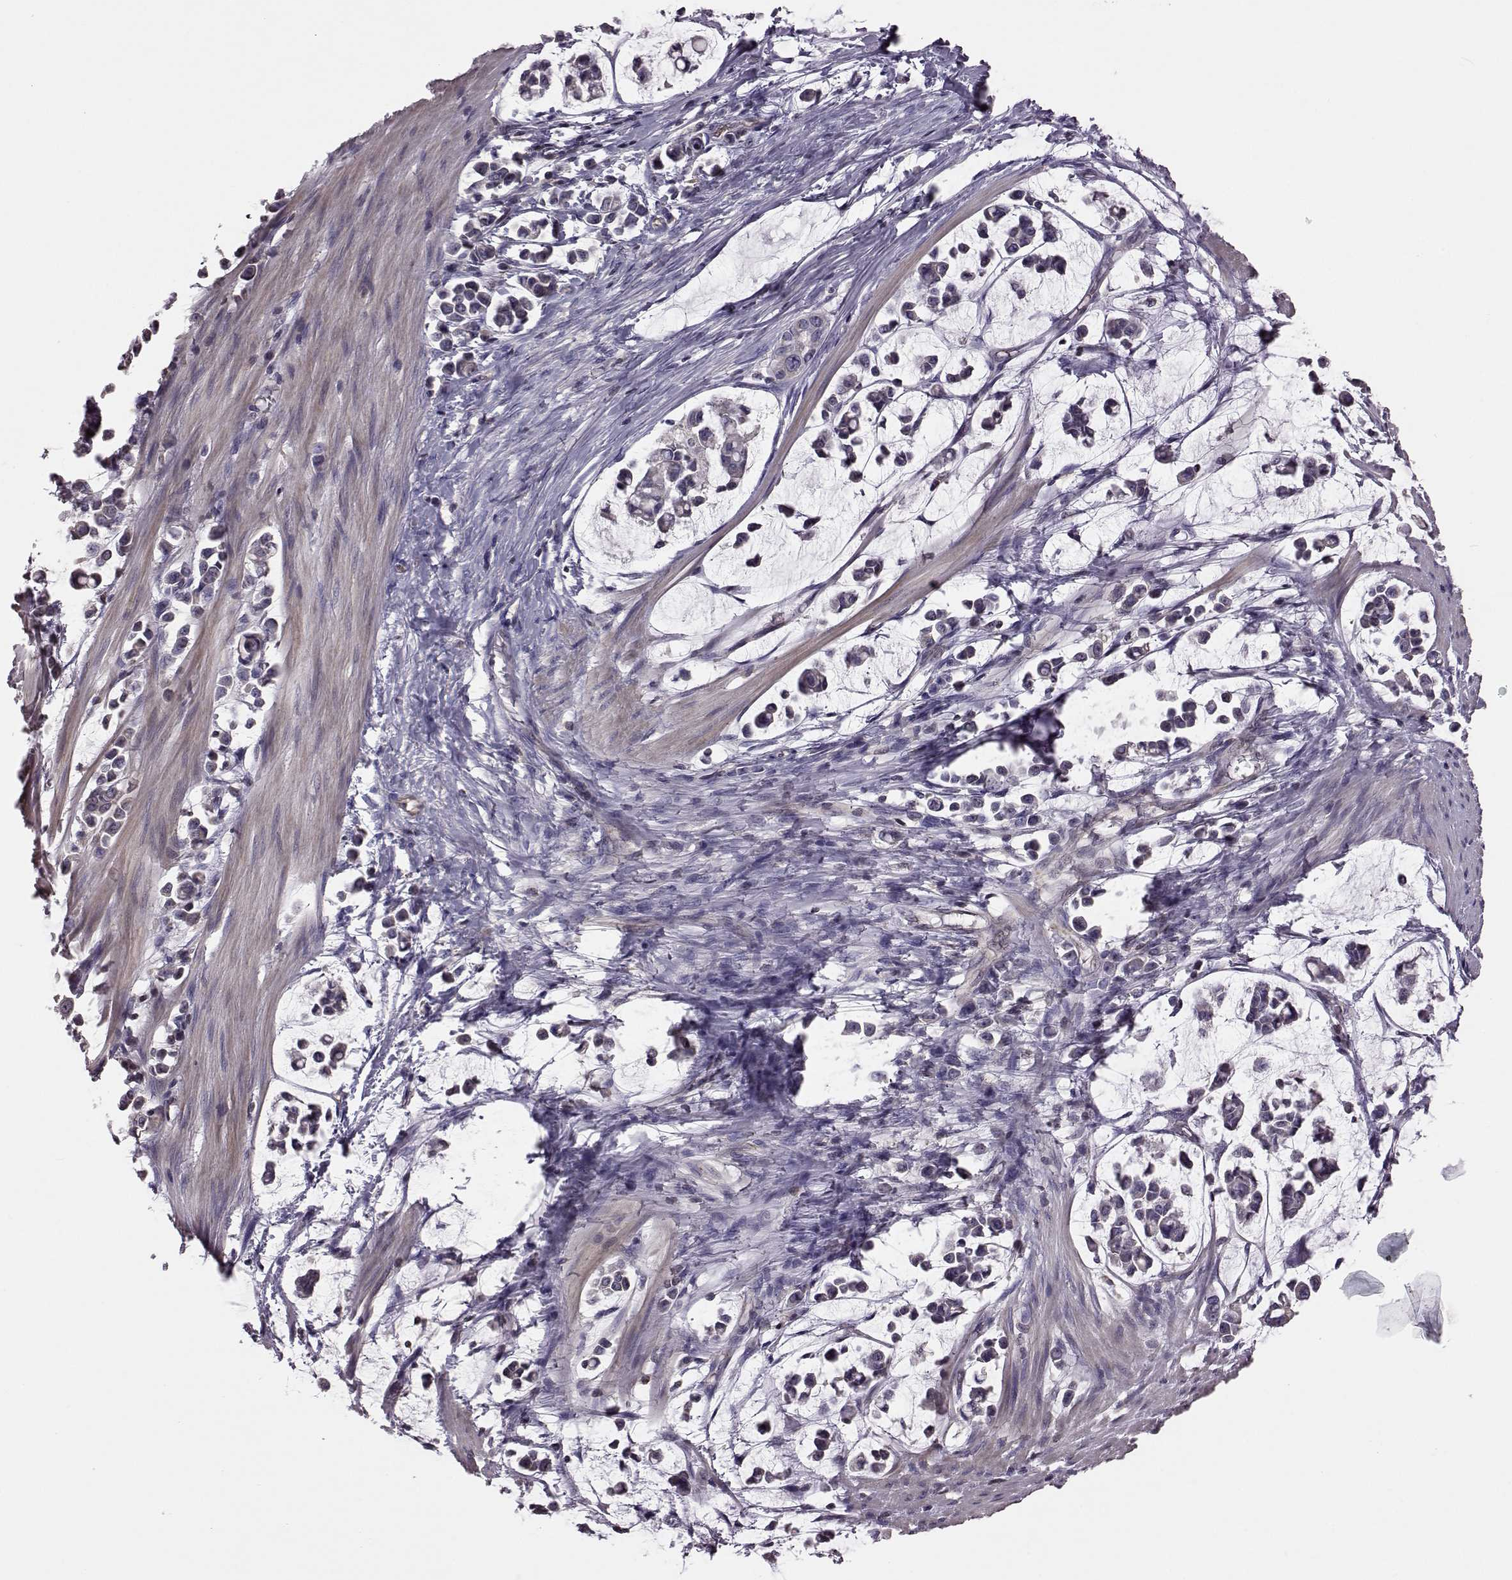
{"staining": {"intensity": "negative", "quantity": "none", "location": "none"}, "tissue": "stomach cancer", "cell_type": "Tumor cells", "image_type": "cancer", "snomed": [{"axis": "morphology", "description": "Adenocarcinoma, NOS"}, {"axis": "topography", "description": "Stomach"}], "caption": "A high-resolution micrograph shows immunohistochemistry staining of stomach cancer (adenocarcinoma), which exhibits no significant positivity in tumor cells. Nuclei are stained in blue.", "gene": "CDC42SE1", "patient": {"sex": "male", "age": 82}}